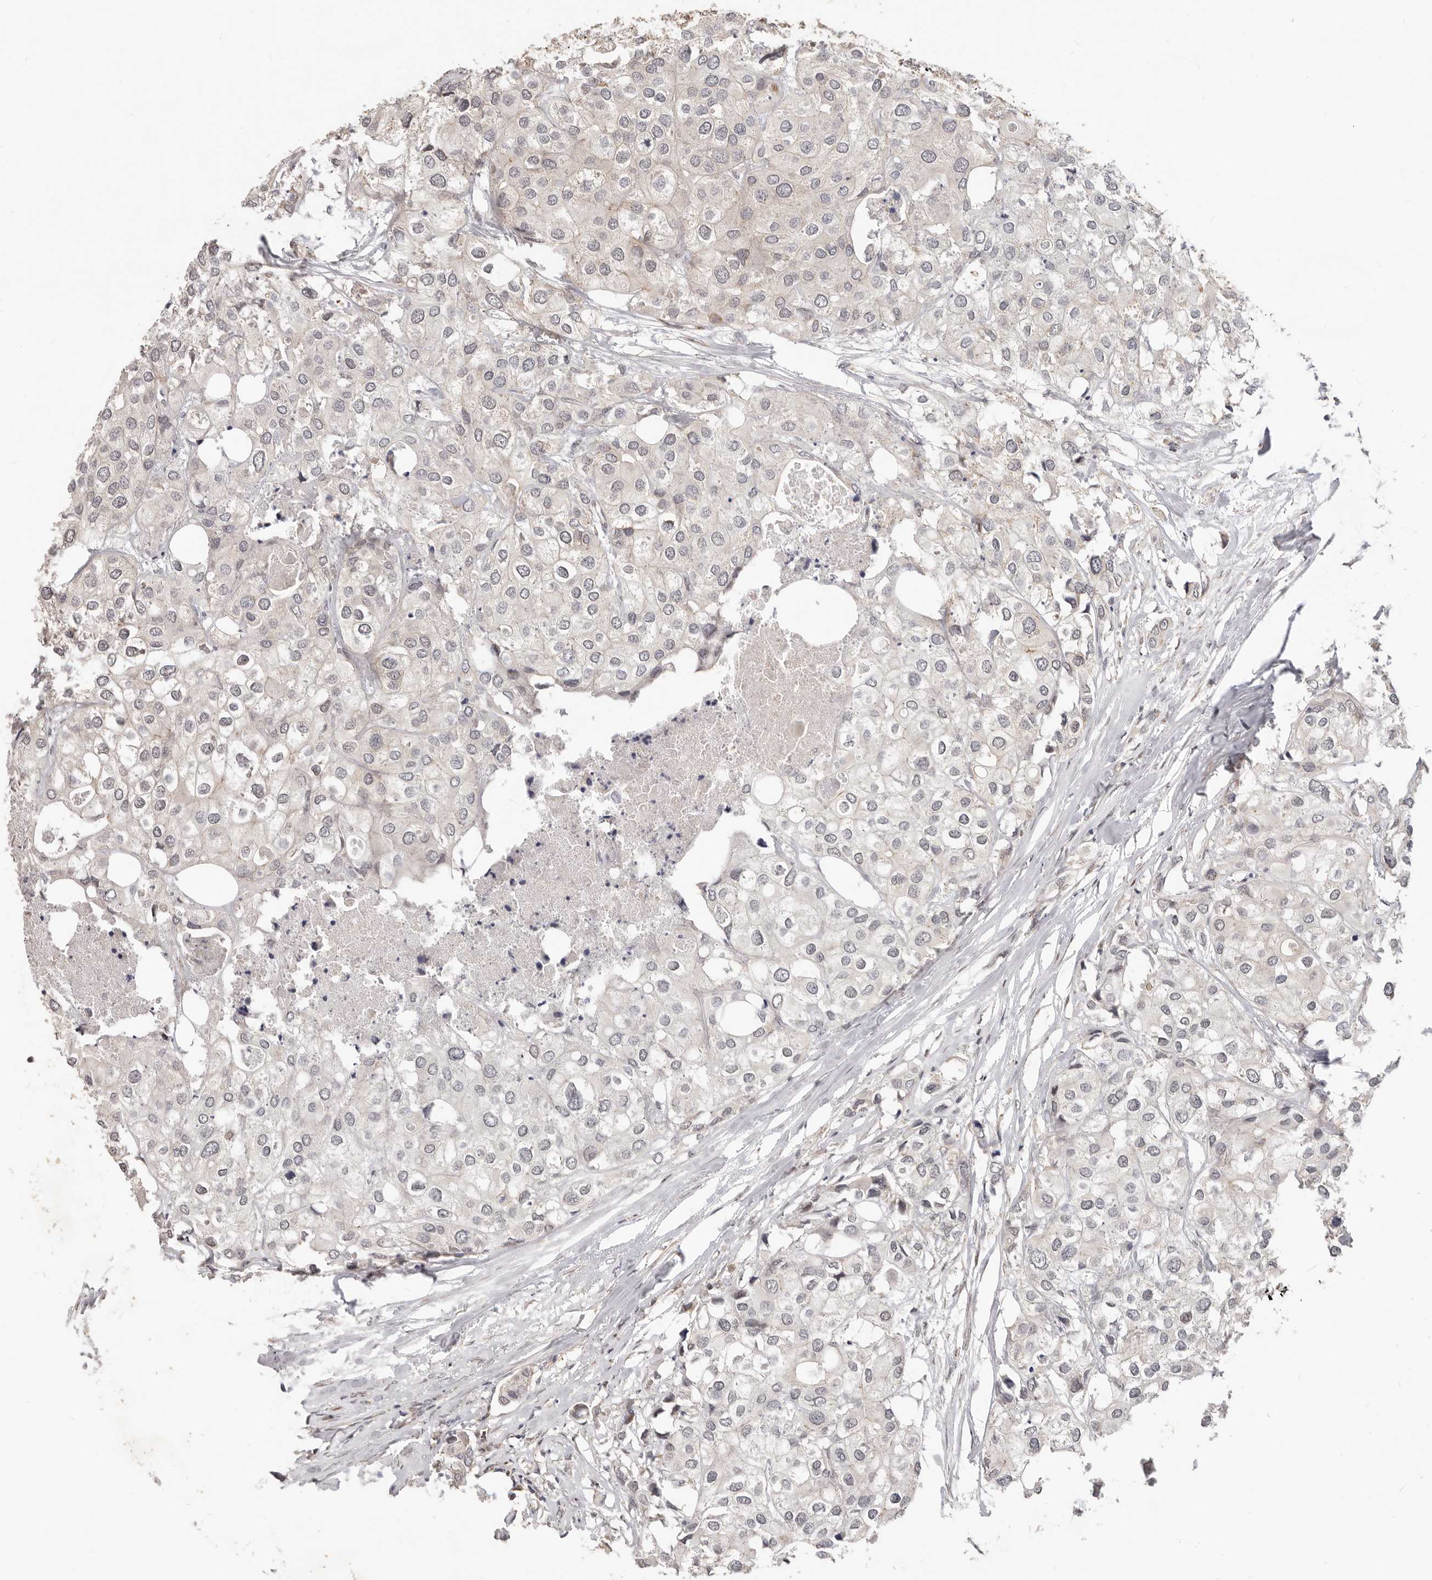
{"staining": {"intensity": "weak", "quantity": "25%-75%", "location": "cytoplasmic/membranous"}, "tissue": "urothelial cancer", "cell_type": "Tumor cells", "image_type": "cancer", "snomed": [{"axis": "morphology", "description": "Urothelial carcinoma, High grade"}, {"axis": "topography", "description": "Urinary bladder"}], "caption": "Immunohistochemical staining of human urothelial carcinoma (high-grade) reveals low levels of weak cytoplasmic/membranous staining in about 25%-75% of tumor cells.", "gene": "USP49", "patient": {"sex": "male", "age": 64}}